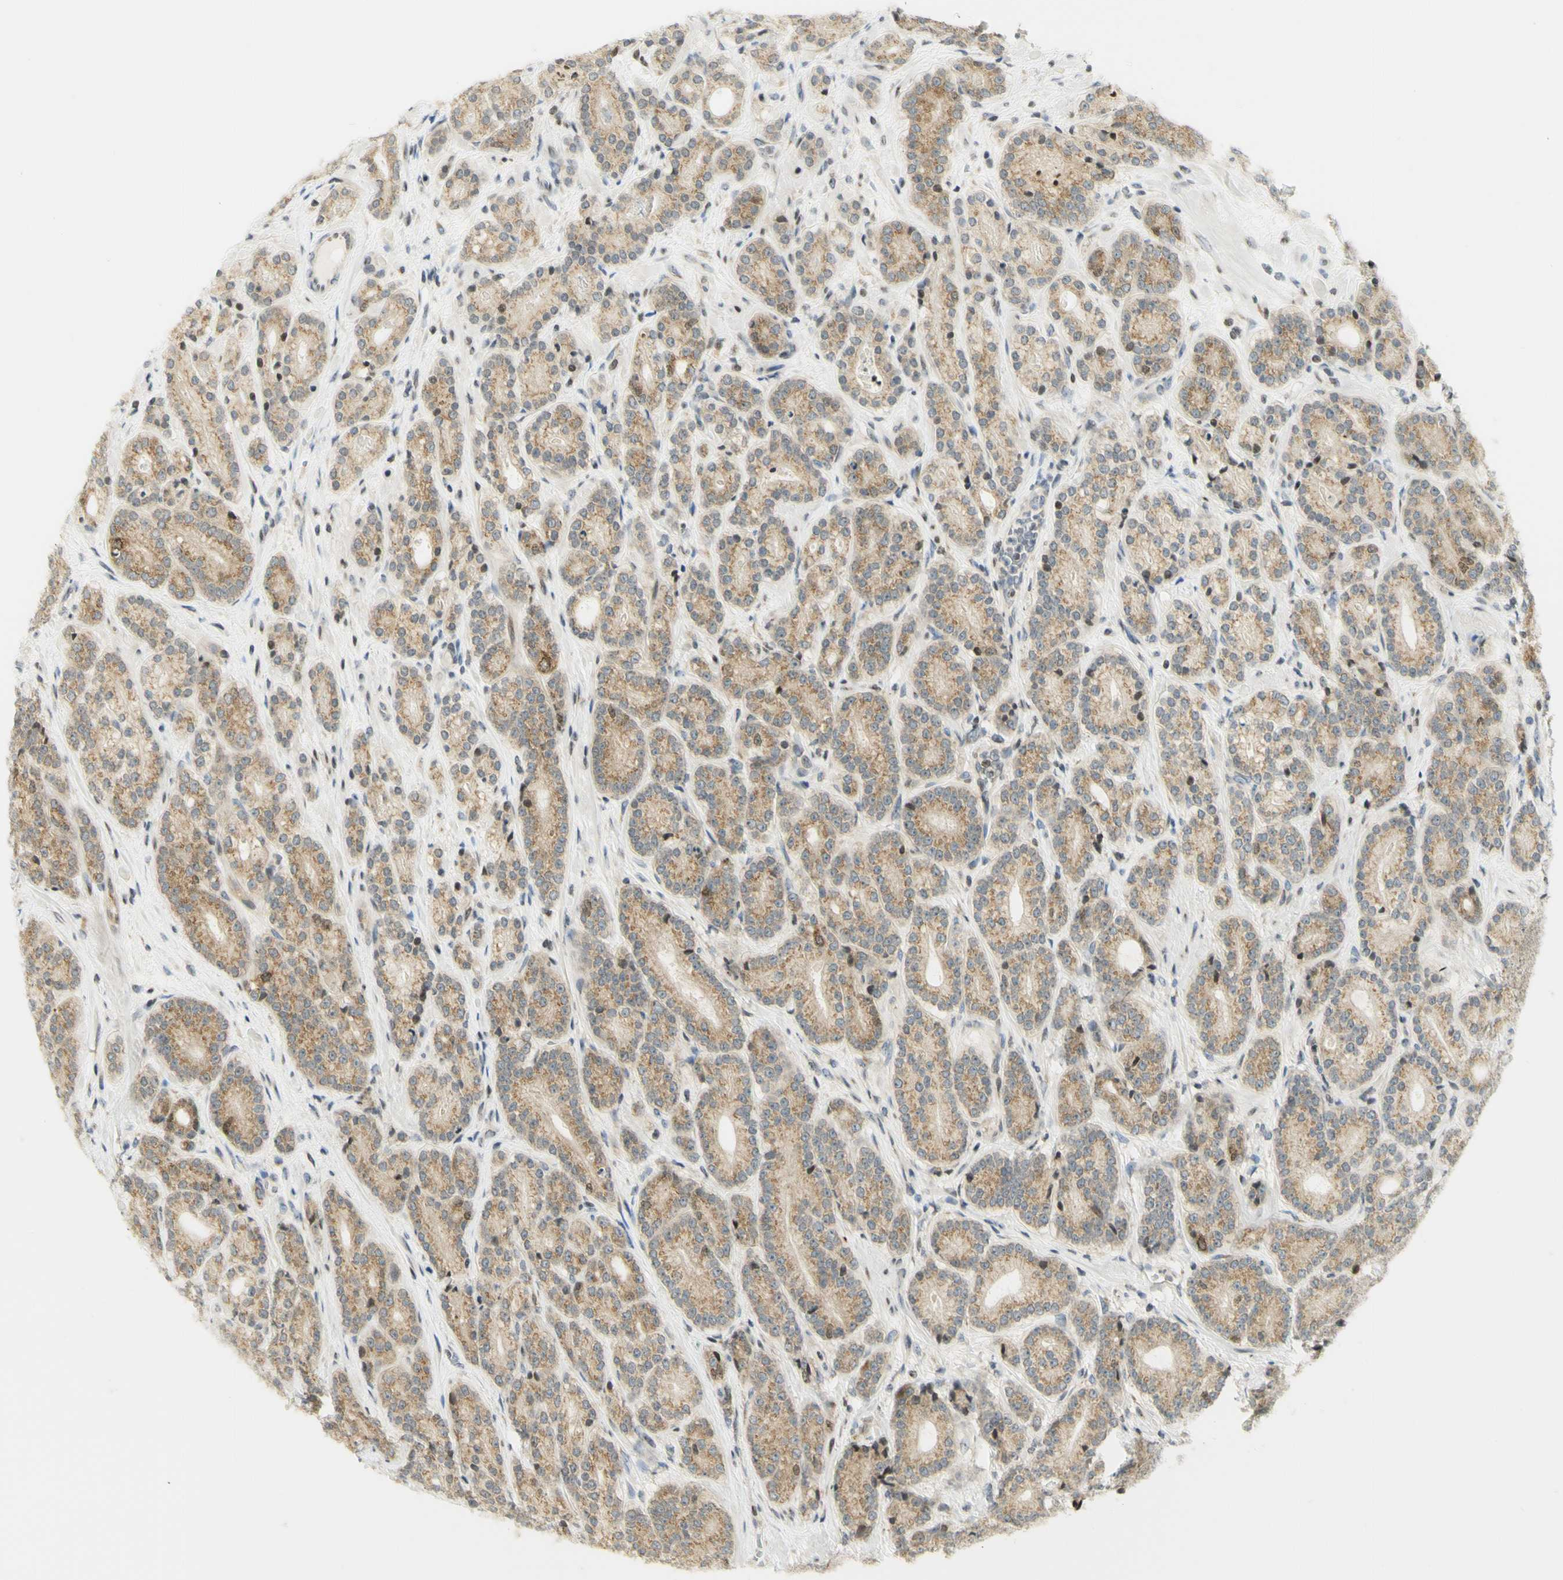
{"staining": {"intensity": "moderate", "quantity": ">75%", "location": "cytoplasmic/membranous,nuclear"}, "tissue": "prostate cancer", "cell_type": "Tumor cells", "image_type": "cancer", "snomed": [{"axis": "morphology", "description": "Adenocarcinoma, High grade"}, {"axis": "topography", "description": "Prostate"}], "caption": "Immunohistochemical staining of human high-grade adenocarcinoma (prostate) demonstrates medium levels of moderate cytoplasmic/membranous and nuclear protein expression in approximately >75% of tumor cells.", "gene": "KIF11", "patient": {"sex": "male", "age": 61}}